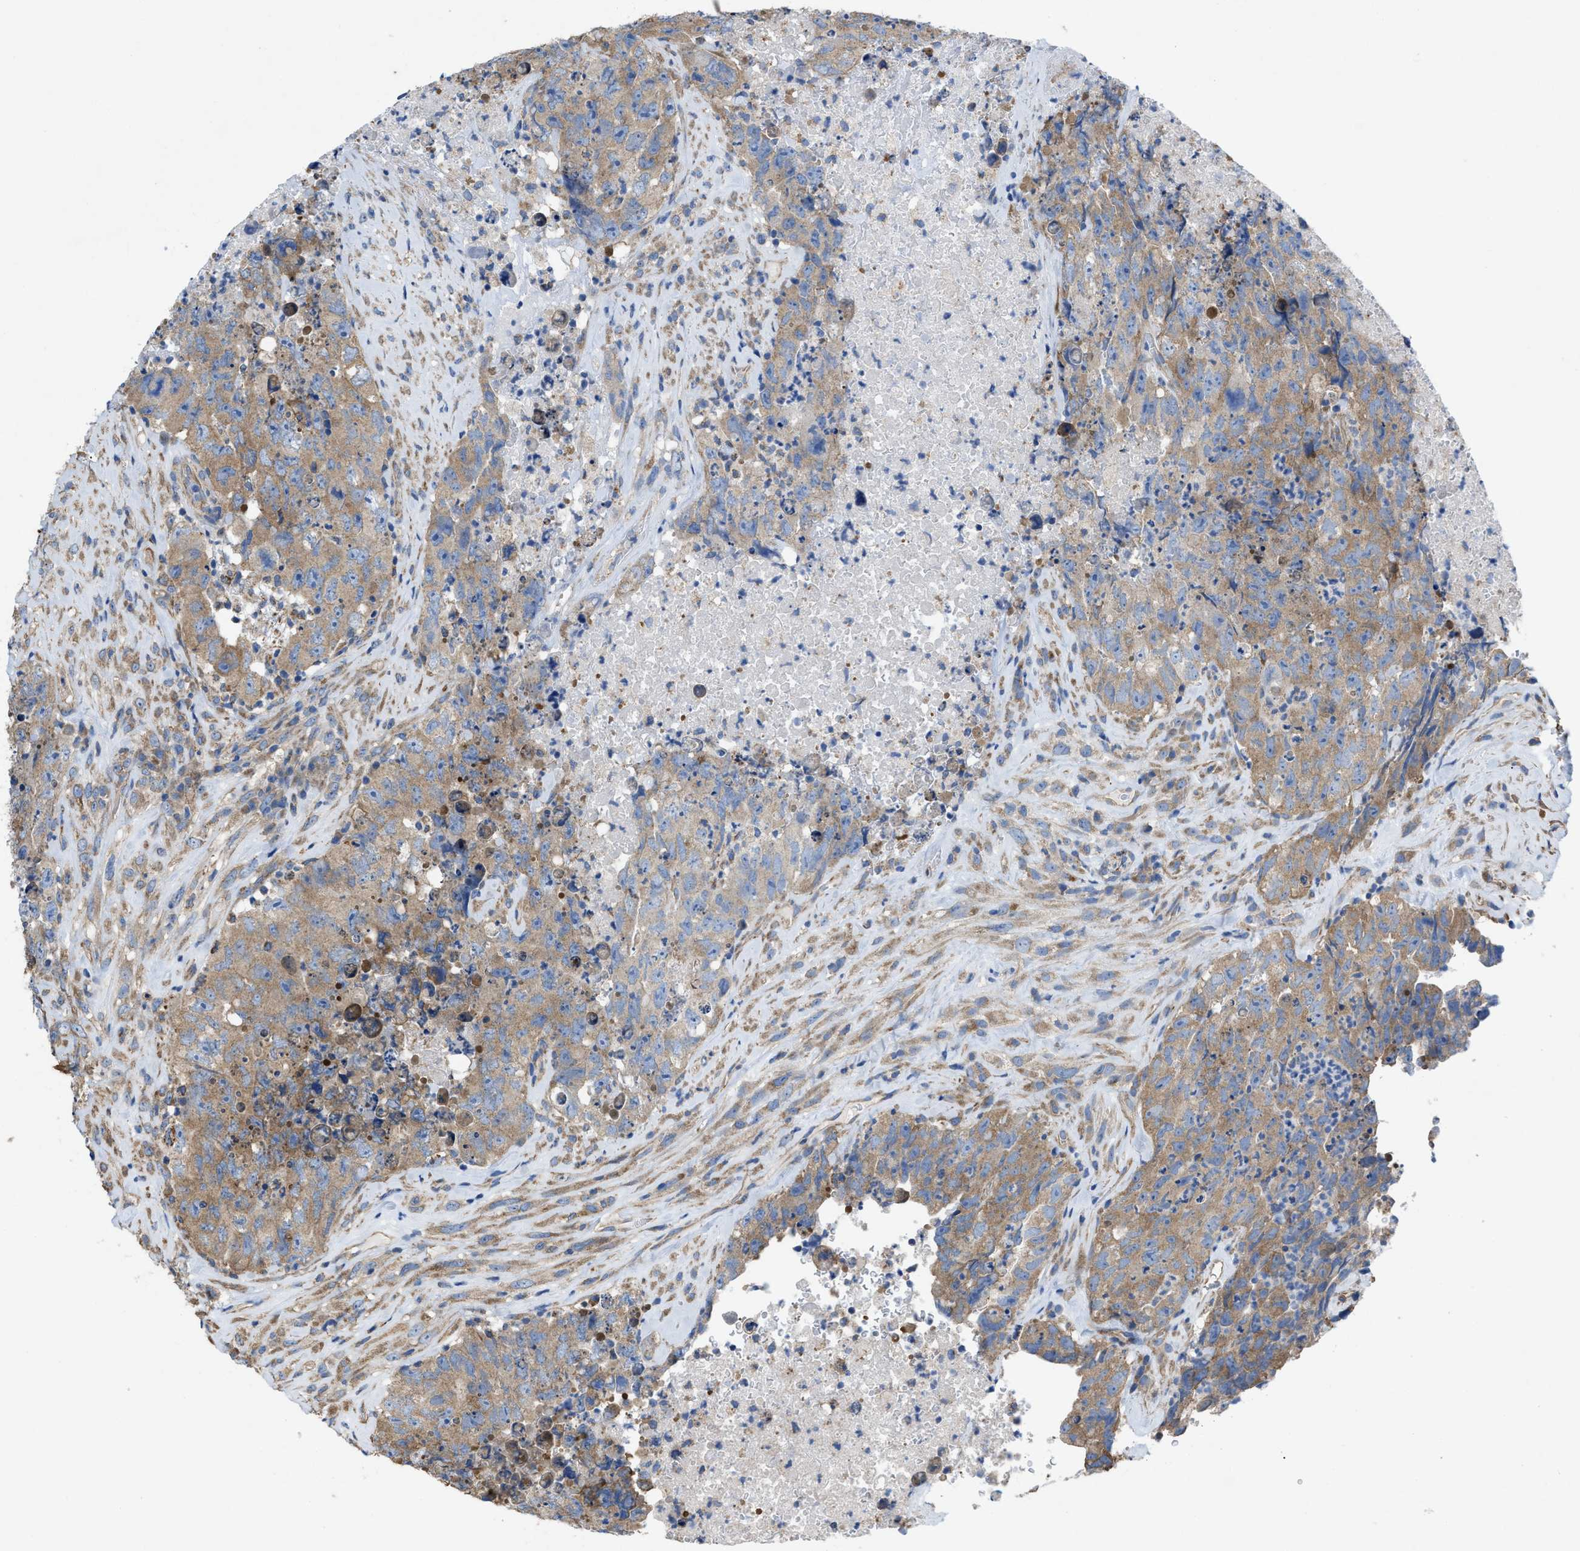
{"staining": {"intensity": "moderate", "quantity": ">75%", "location": "cytoplasmic/membranous"}, "tissue": "testis cancer", "cell_type": "Tumor cells", "image_type": "cancer", "snomed": [{"axis": "morphology", "description": "Carcinoma, Embryonal, NOS"}, {"axis": "topography", "description": "Testis"}], "caption": "Brown immunohistochemical staining in testis embryonal carcinoma shows moderate cytoplasmic/membranous expression in approximately >75% of tumor cells. The staining was performed using DAB (3,3'-diaminobenzidine) to visualize the protein expression in brown, while the nuclei were stained in blue with hematoxylin (Magnification: 20x).", "gene": "DOLPP1", "patient": {"sex": "male", "age": 32}}